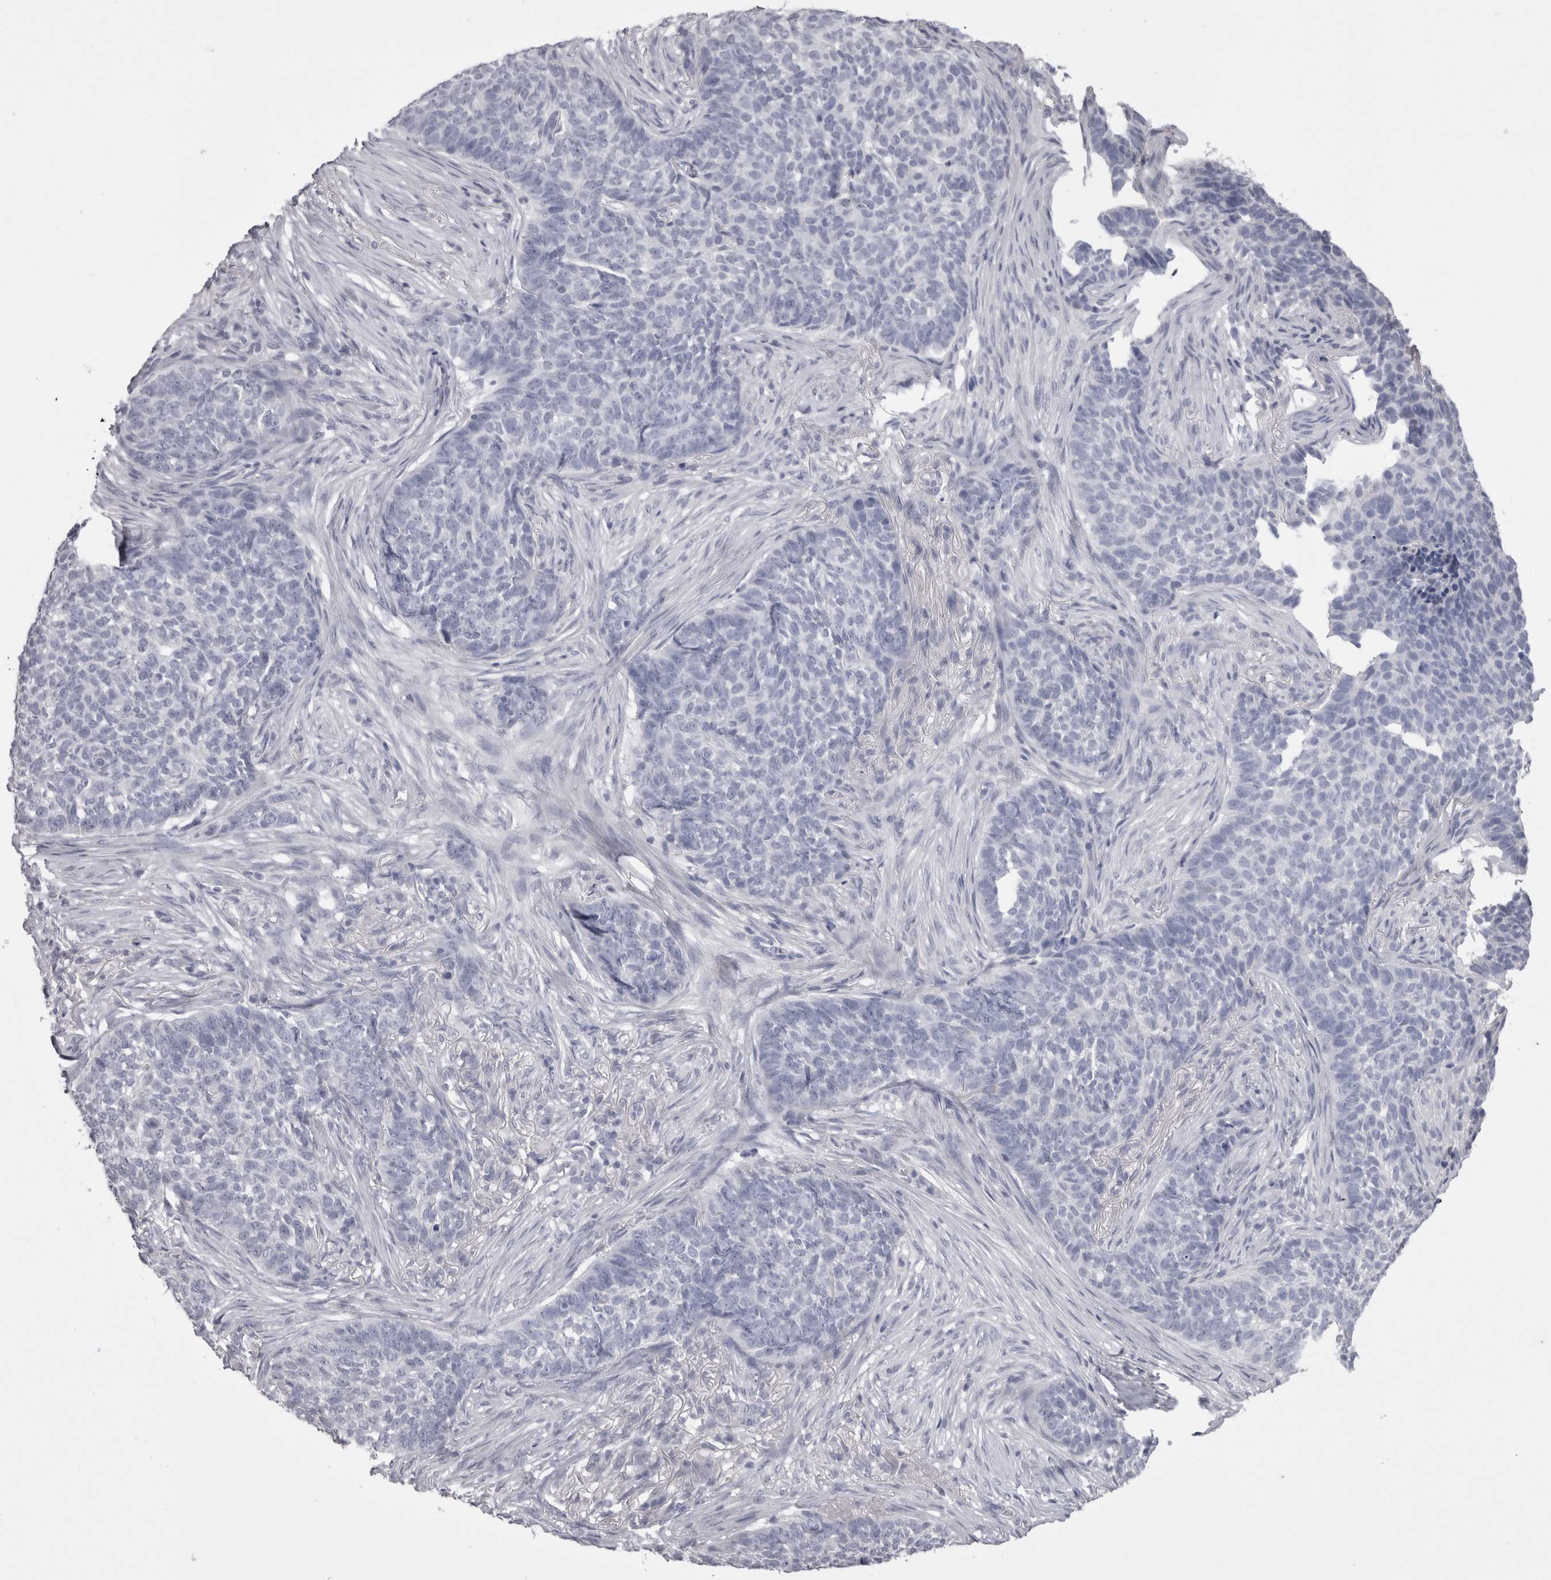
{"staining": {"intensity": "negative", "quantity": "none", "location": "none"}, "tissue": "skin cancer", "cell_type": "Tumor cells", "image_type": "cancer", "snomed": [{"axis": "morphology", "description": "Basal cell carcinoma"}, {"axis": "topography", "description": "Skin"}], "caption": "Basal cell carcinoma (skin) was stained to show a protein in brown. There is no significant positivity in tumor cells.", "gene": "ADAM2", "patient": {"sex": "male", "age": 85}}